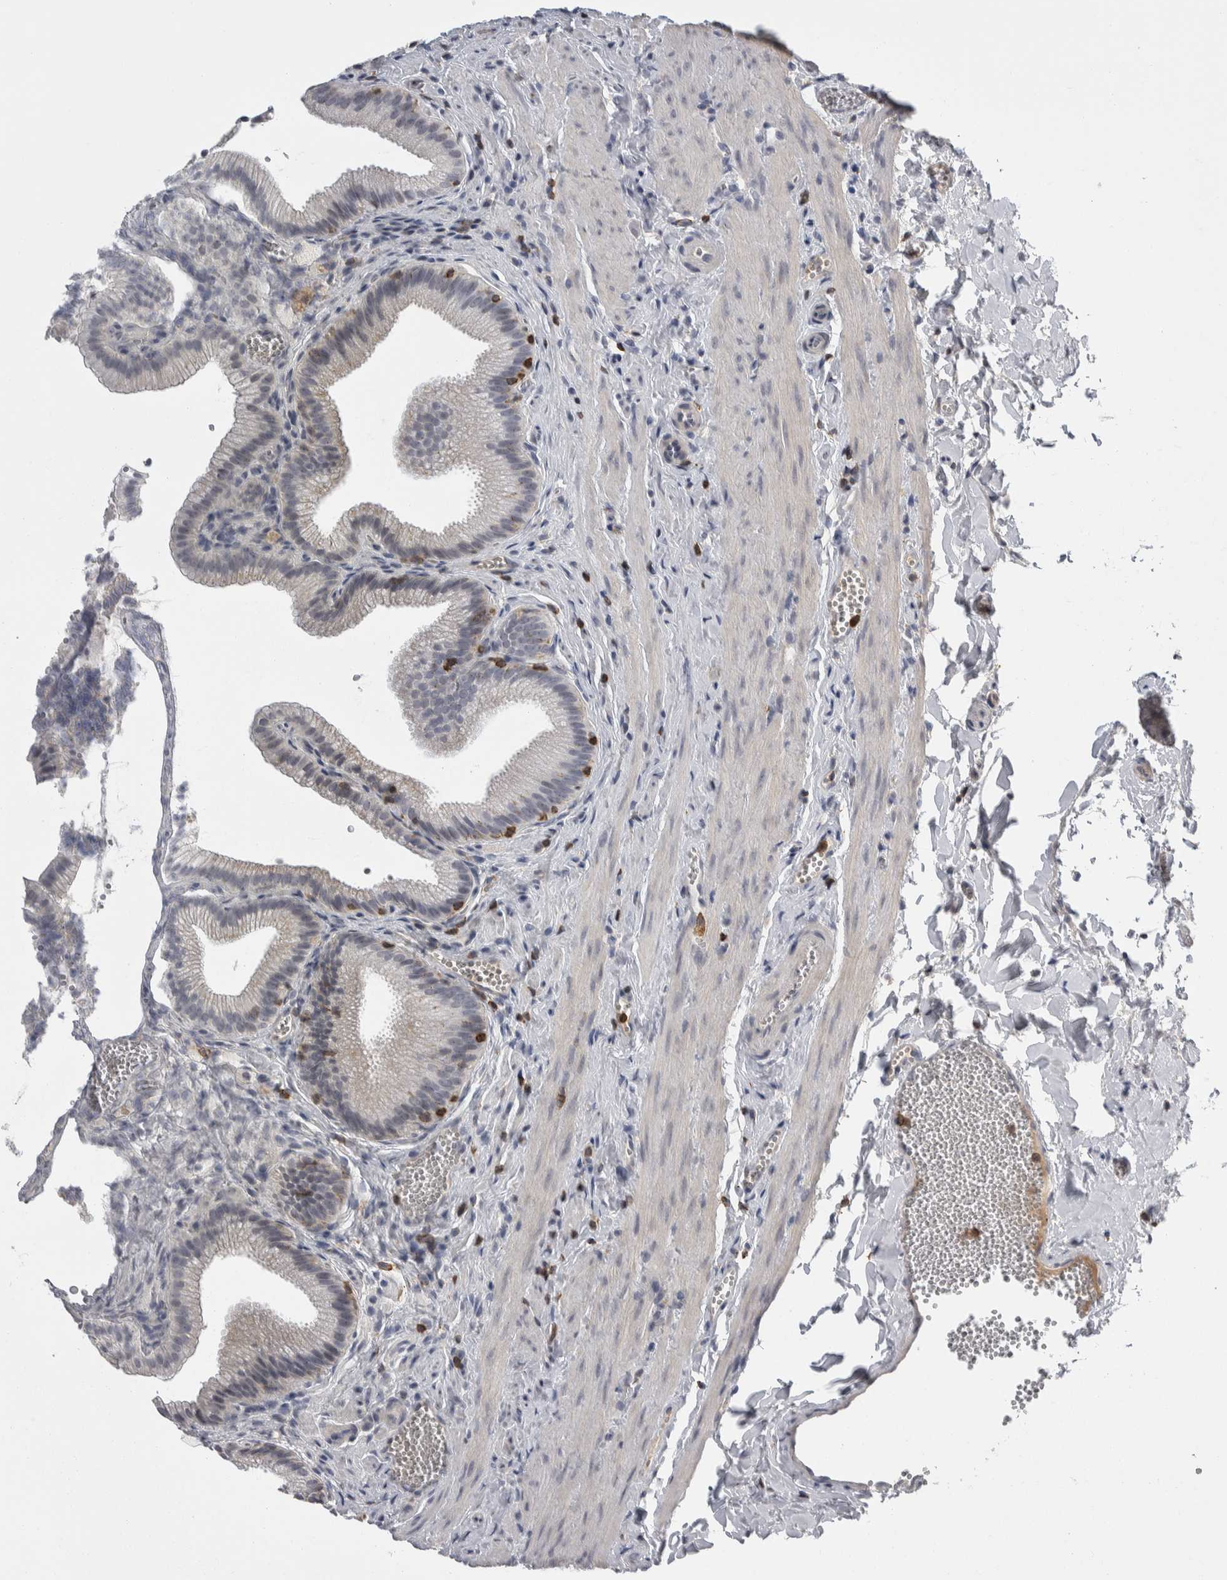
{"staining": {"intensity": "negative", "quantity": "none", "location": "none"}, "tissue": "gallbladder", "cell_type": "Glandular cells", "image_type": "normal", "snomed": [{"axis": "morphology", "description": "Normal tissue, NOS"}, {"axis": "topography", "description": "Gallbladder"}], "caption": "This is an immunohistochemistry (IHC) image of normal human gallbladder. There is no expression in glandular cells.", "gene": "CEP295NL", "patient": {"sex": "male", "age": 38}}